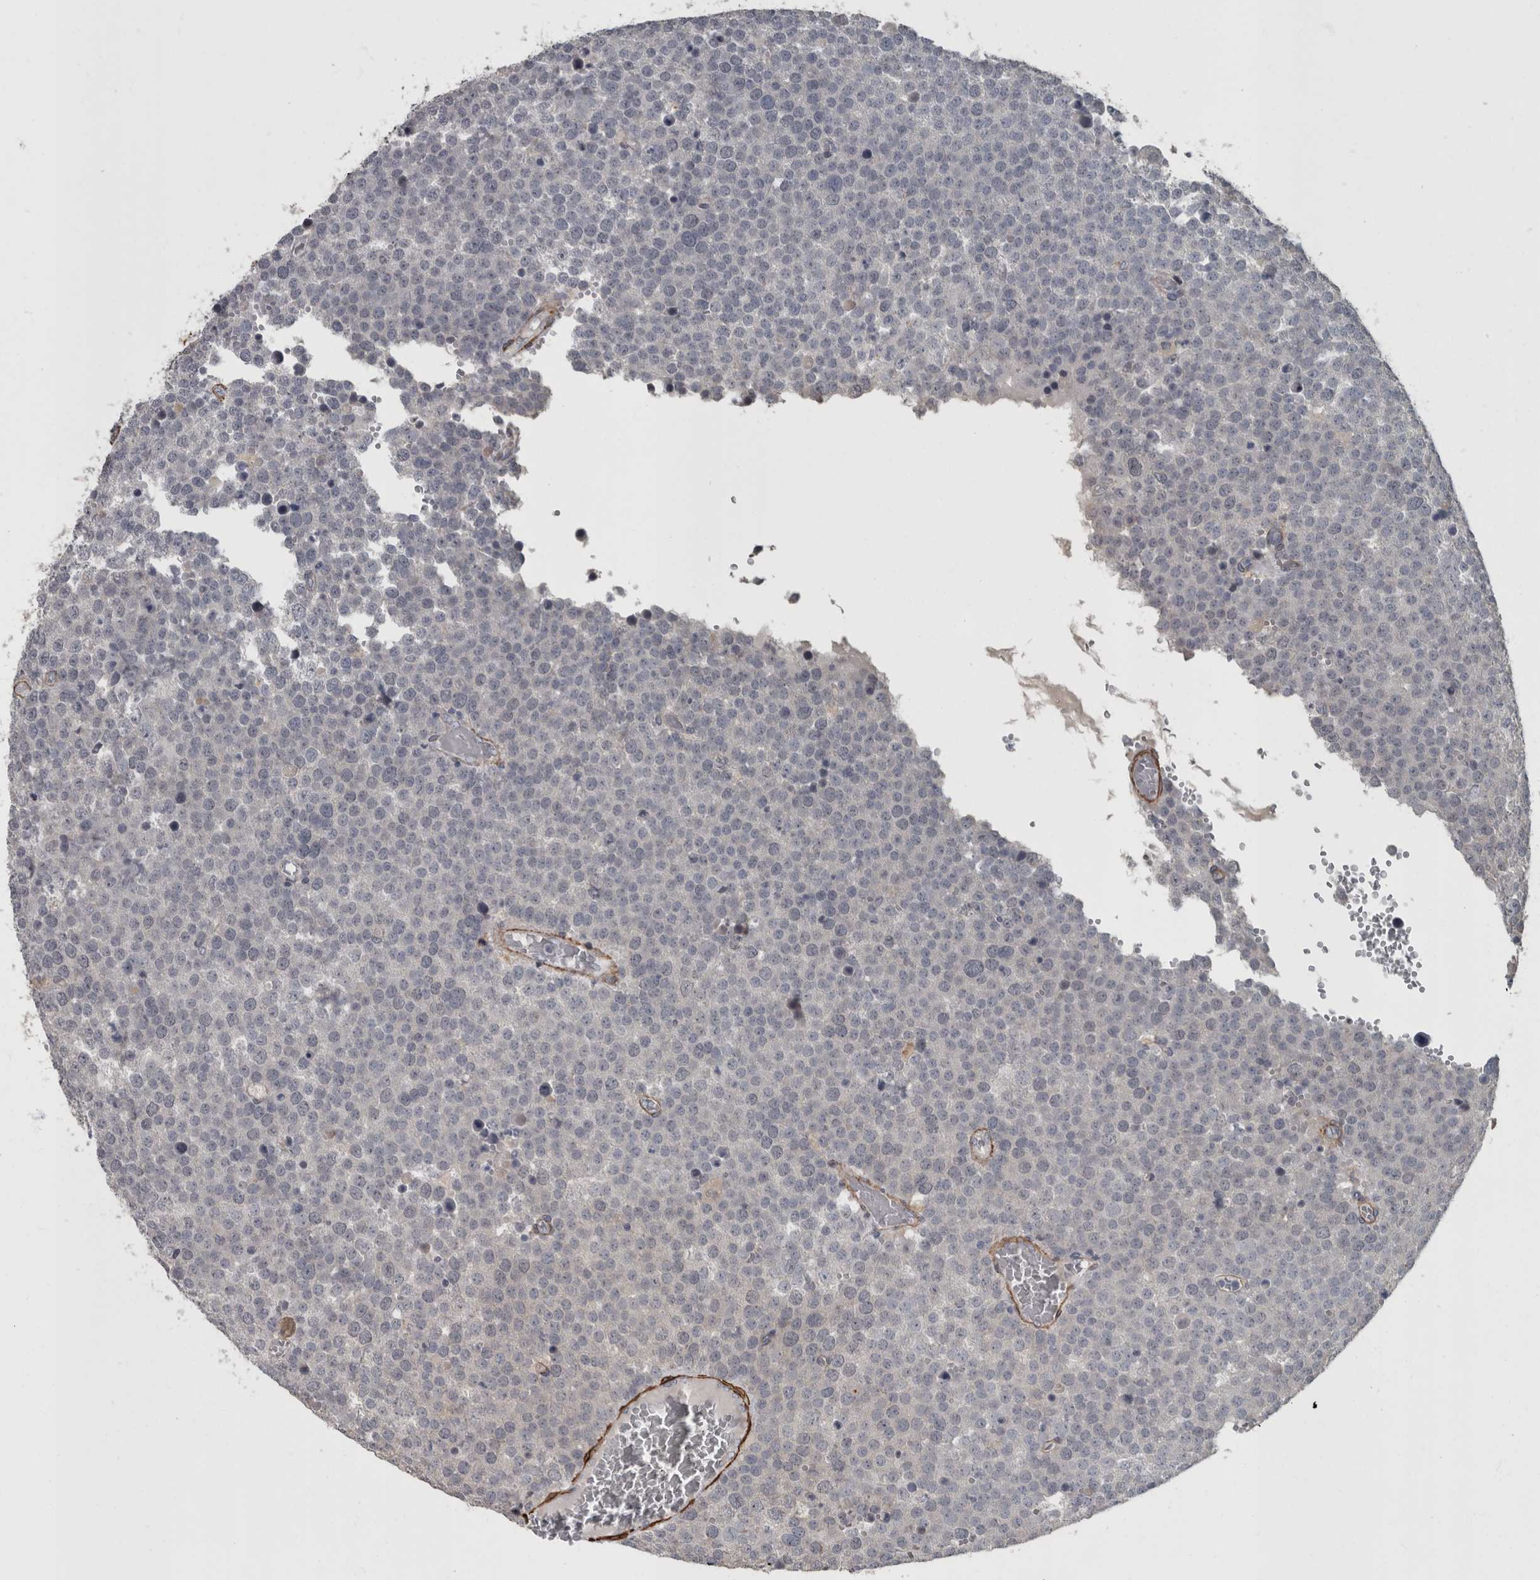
{"staining": {"intensity": "negative", "quantity": "none", "location": "none"}, "tissue": "testis cancer", "cell_type": "Tumor cells", "image_type": "cancer", "snomed": [{"axis": "morphology", "description": "Seminoma, NOS"}, {"axis": "topography", "description": "Testis"}], "caption": "A high-resolution photomicrograph shows immunohistochemistry (IHC) staining of testis seminoma, which displays no significant staining in tumor cells.", "gene": "MASTL", "patient": {"sex": "male", "age": 71}}